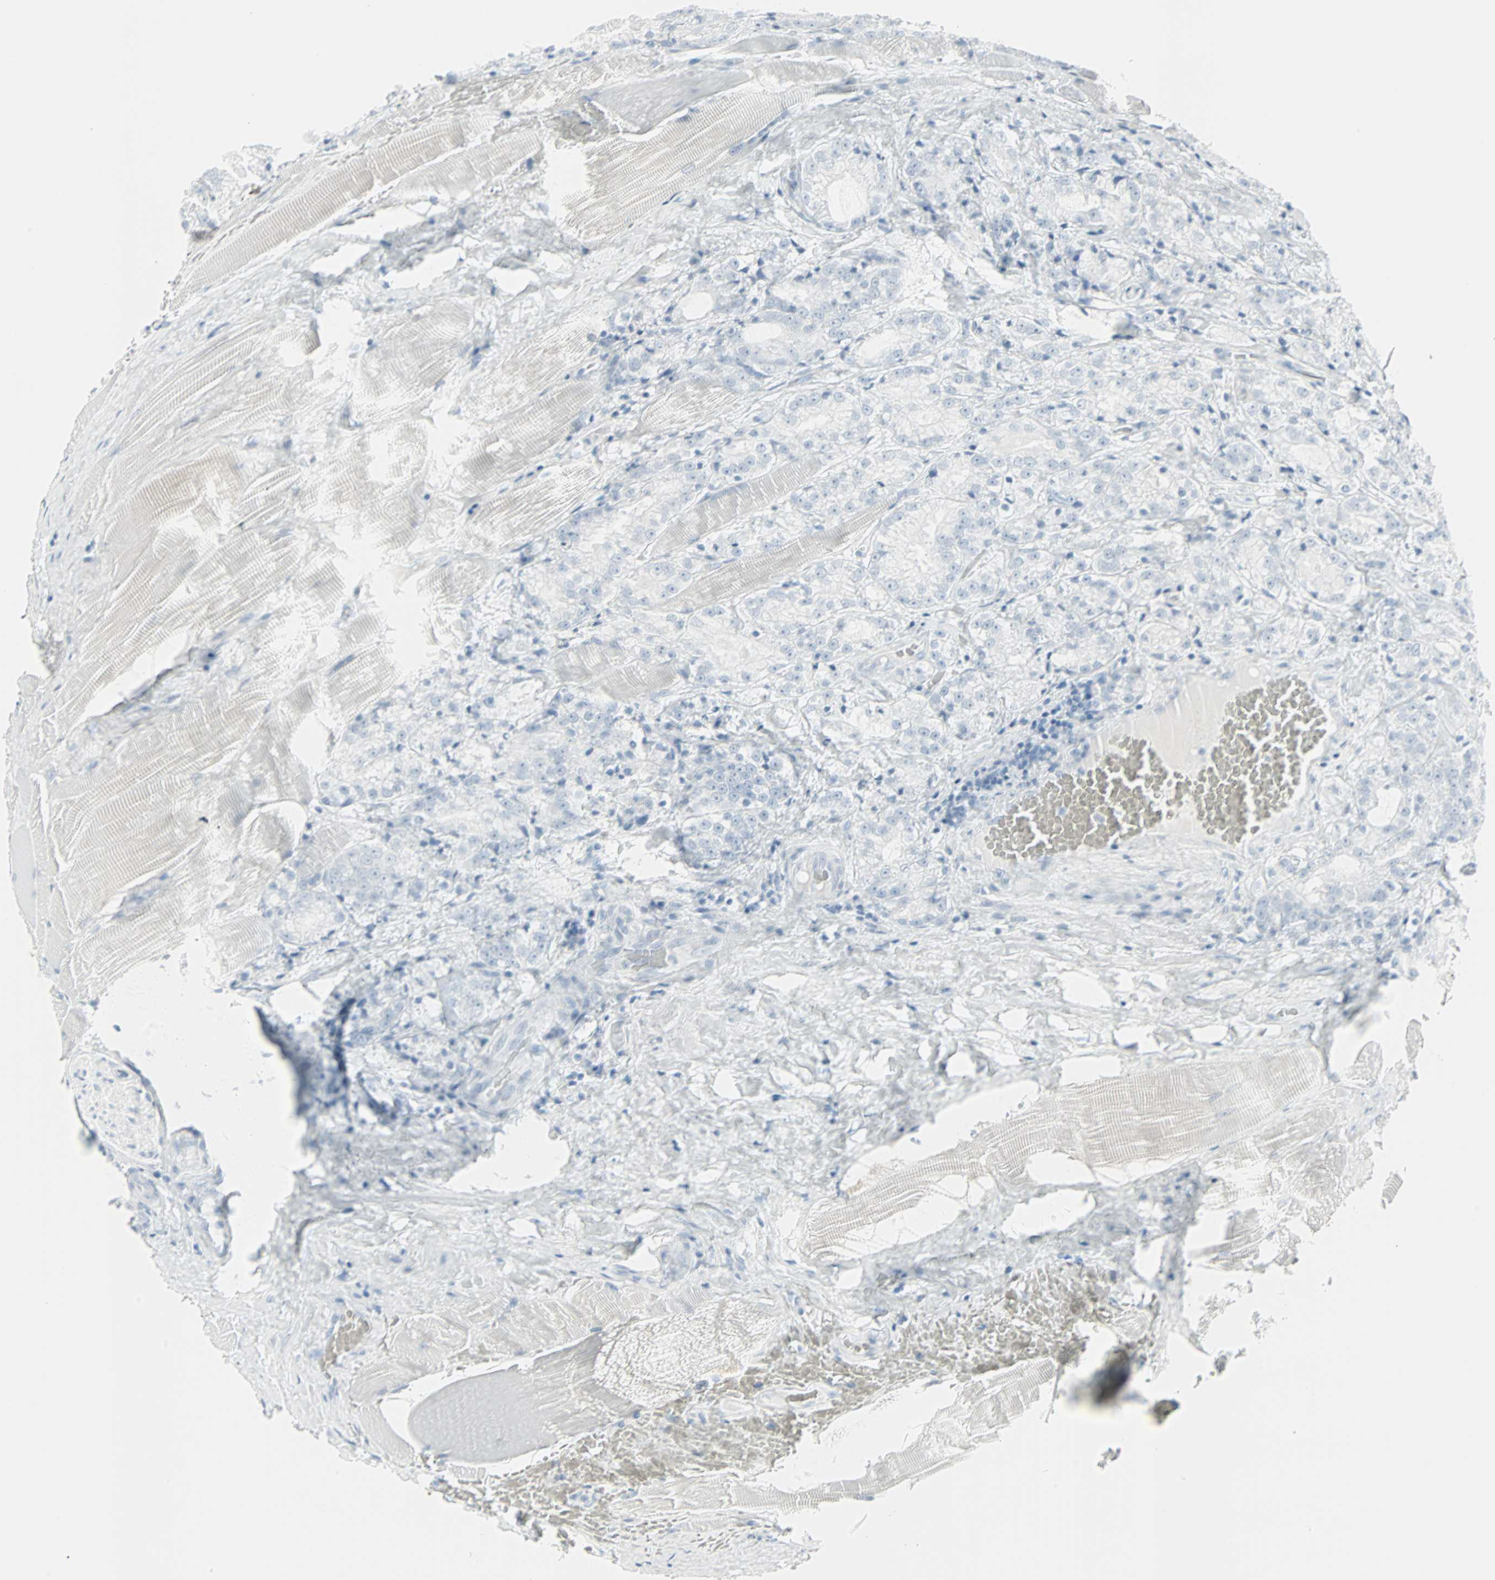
{"staining": {"intensity": "negative", "quantity": "none", "location": "none"}, "tissue": "prostate cancer", "cell_type": "Tumor cells", "image_type": "cancer", "snomed": [{"axis": "morphology", "description": "Adenocarcinoma, High grade"}, {"axis": "topography", "description": "Prostate"}], "caption": "Immunohistochemistry (IHC) image of neoplastic tissue: prostate high-grade adenocarcinoma stained with DAB reveals no significant protein staining in tumor cells.", "gene": "LANCL3", "patient": {"sex": "male", "age": 73}}